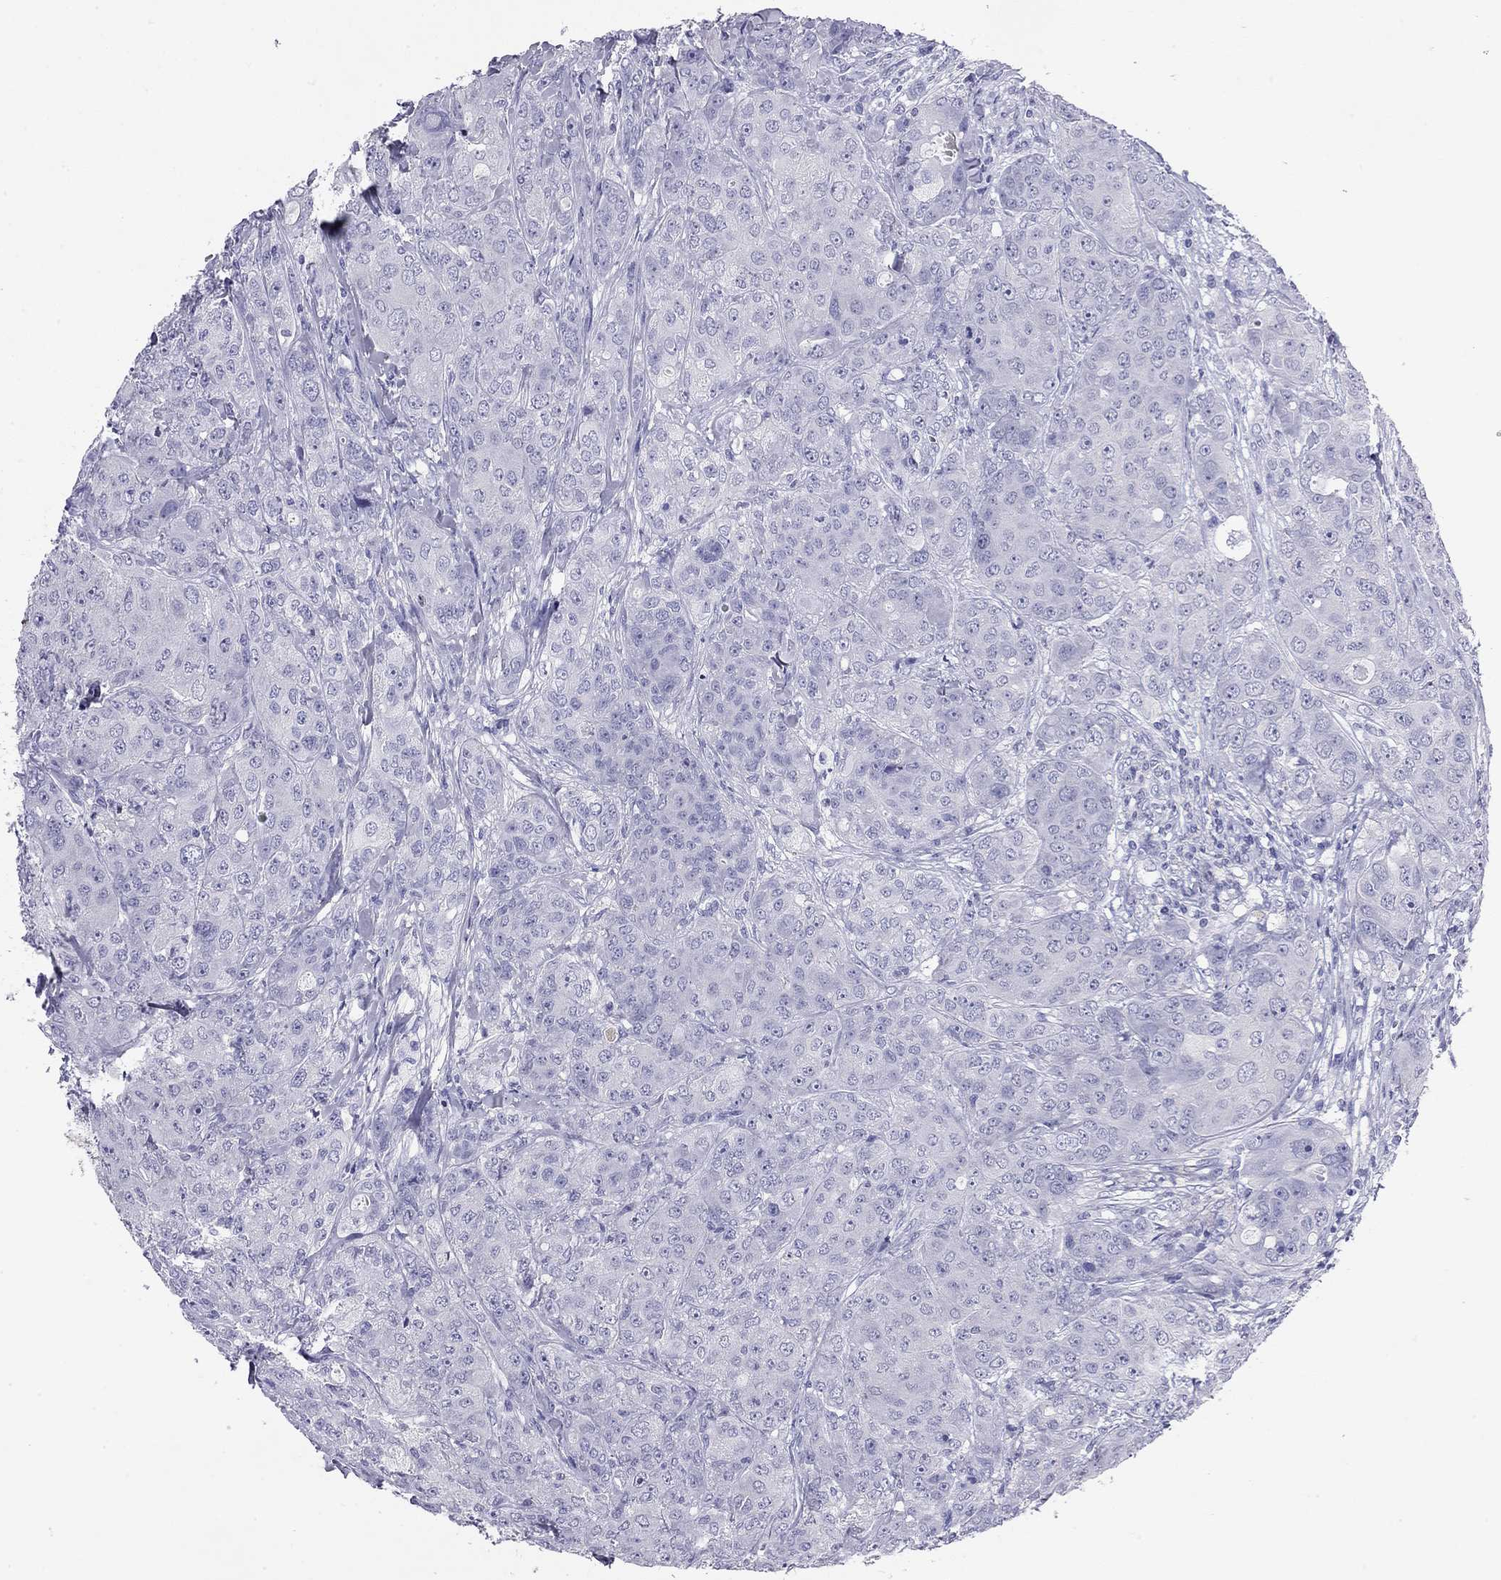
{"staining": {"intensity": "negative", "quantity": "none", "location": "none"}, "tissue": "breast cancer", "cell_type": "Tumor cells", "image_type": "cancer", "snomed": [{"axis": "morphology", "description": "Duct carcinoma"}, {"axis": "topography", "description": "Breast"}], "caption": "This is an immunohistochemistry photomicrograph of breast cancer (intraductal carcinoma). There is no staining in tumor cells.", "gene": "ODF4", "patient": {"sex": "female", "age": 43}}